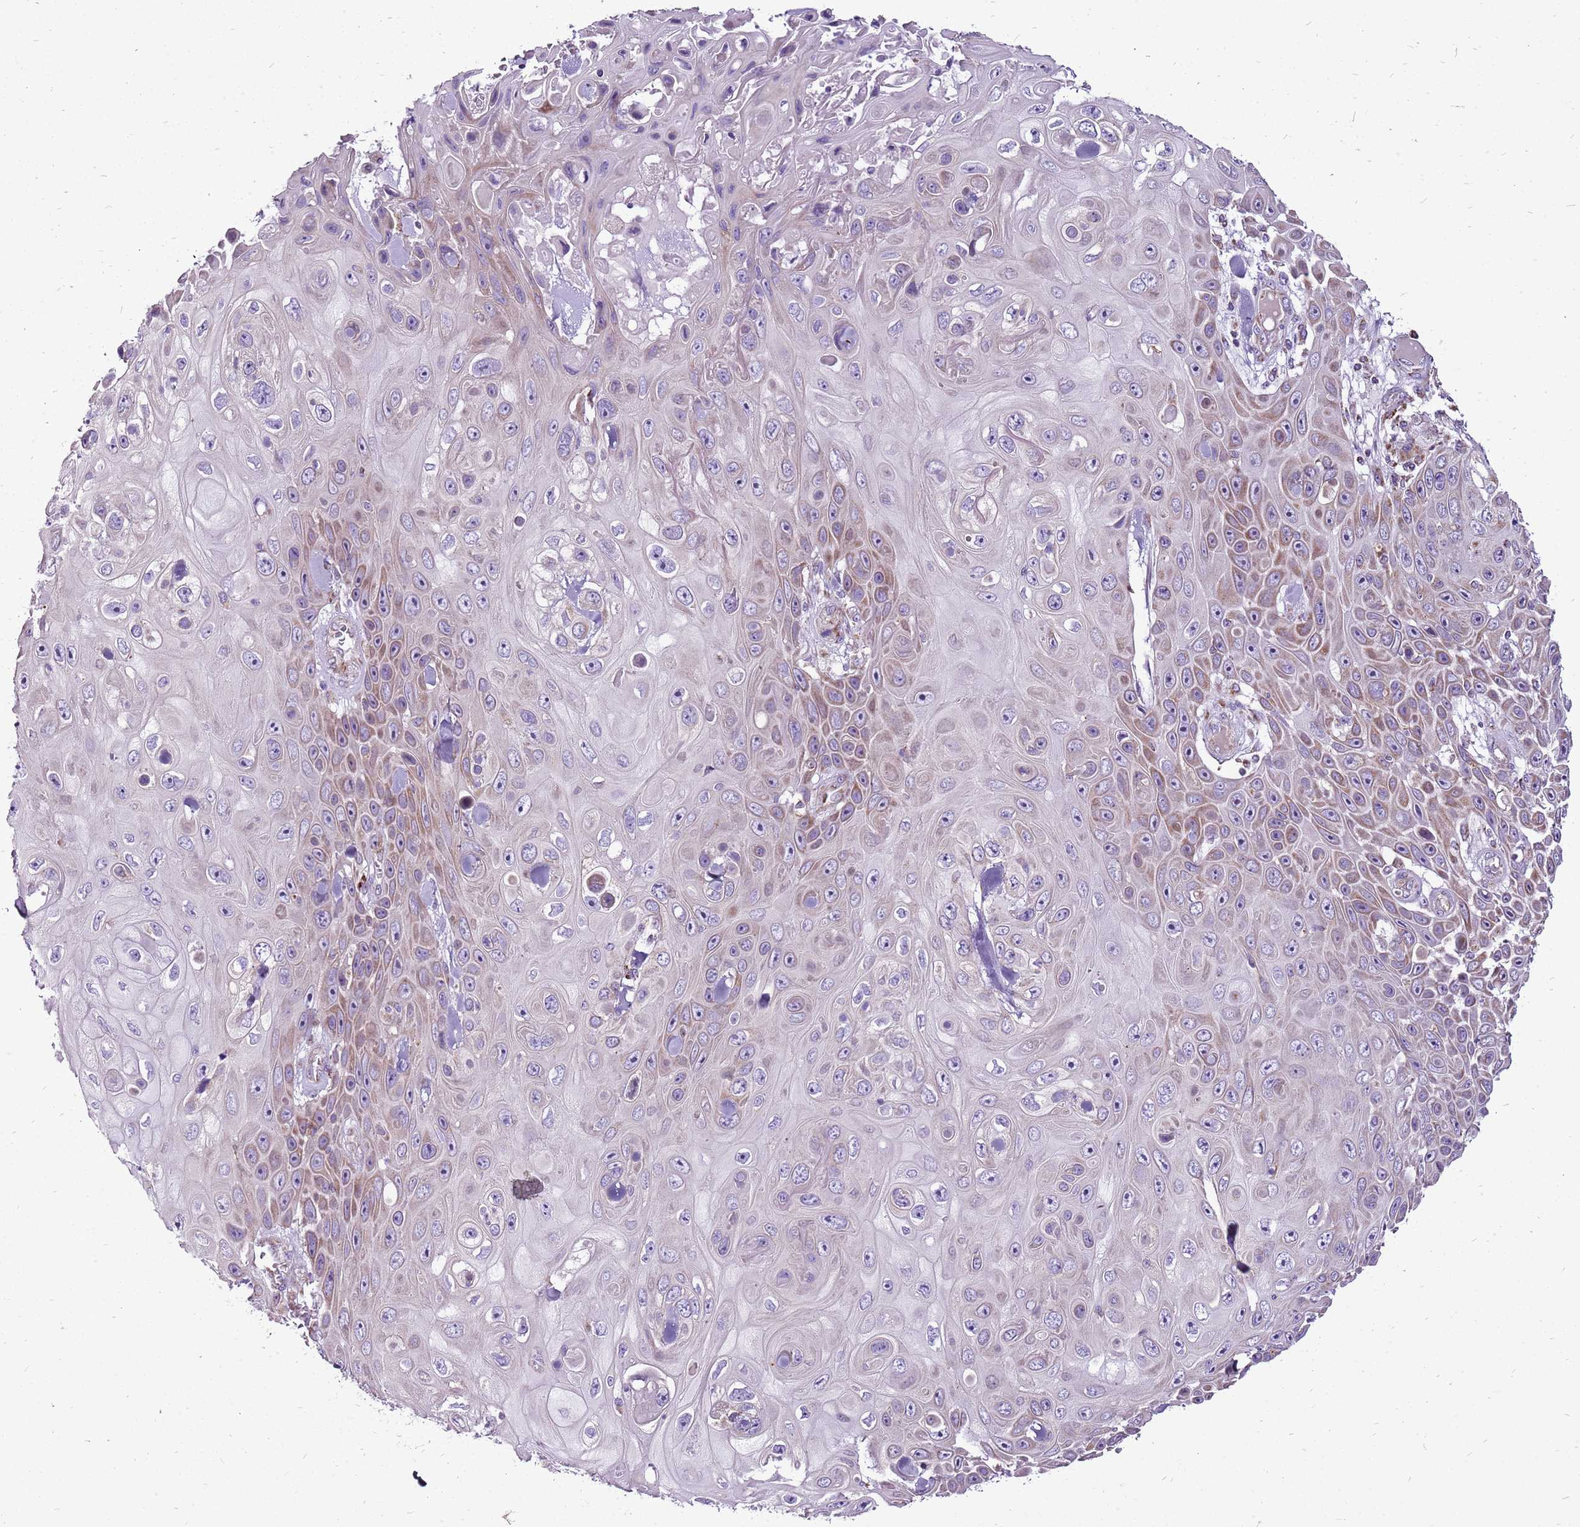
{"staining": {"intensity": "moderate", "quantity": "<25%", "location": "cytoplasmic/membranous"}, "tissue": "skin cancer", "cell_type": "Tumor cells", "image_type": "cancer", "snomed": [{"axis": "morphology", "description": "Squamous cell carcinoma, NOS"}, {"axis": "topography", "description": "Skin"}], "caption": "A brown stain labels moderate cytoplasmic/membranous staining of a protein in human skin squamous cell carcinoma tumor cells.", "gene": "GCDH", "patient": {"sex": "male", "age": 82}}